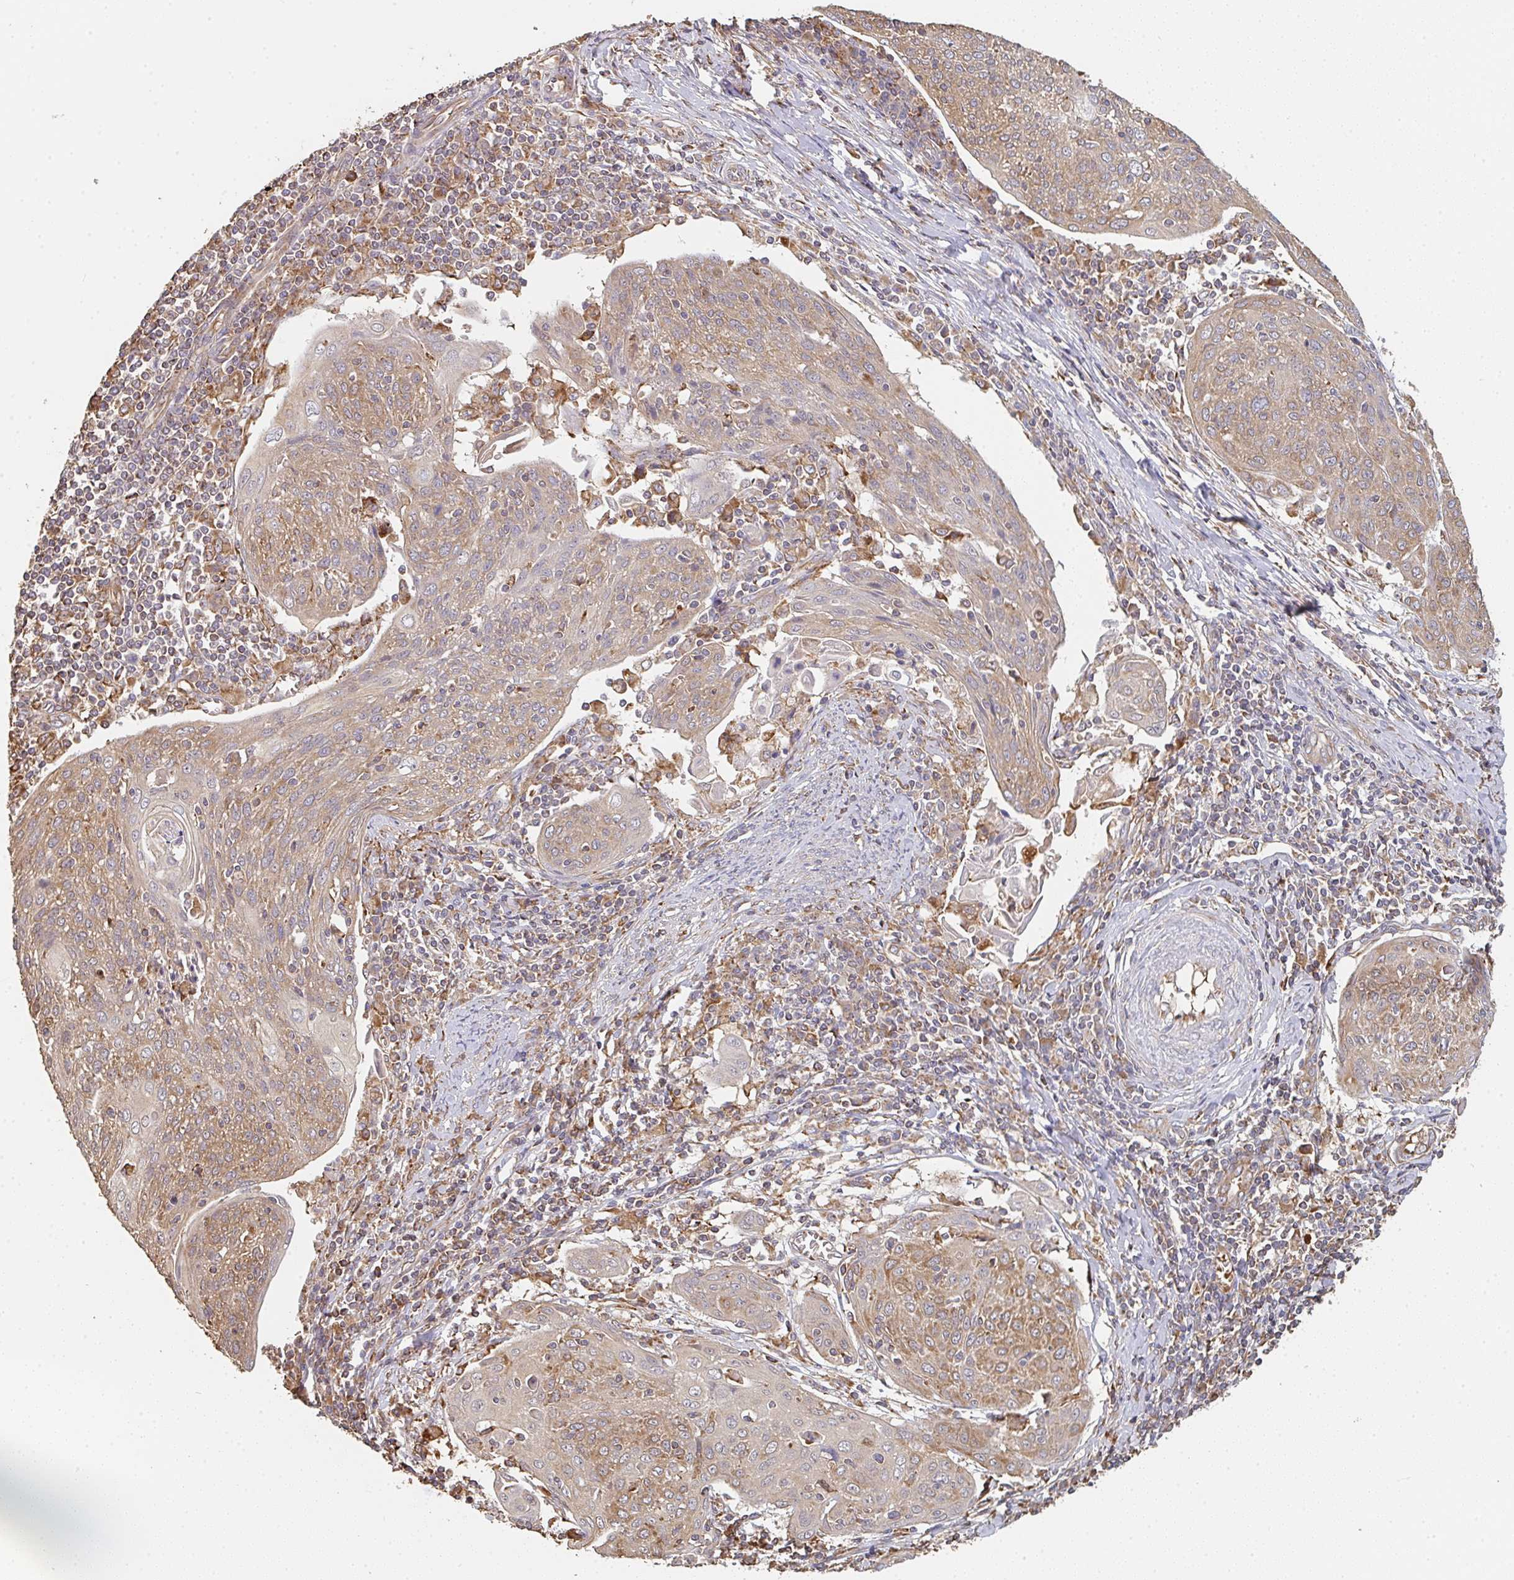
{"staining": {"intensity": "moderate", "quantity": ">75%", "location": "cytoplasmic/membranous"}, "tissue": "cervical cancer", "cell_type": "Tumor cells", "image_type": "cancer", "snomed": [{"axis": "morphology", "description": "Squamous cell carcinoma, NOS"}, {"axis": "topography", "description": "Cervix"}], "caption": "Immunohistochemical staining of human cervical cancer exhibits medium levels of moderate cytoplasmic/membranous protein positivity in approximately >75% of tumor cells.", "gene": "POLG", "patient": {"sex": "female", "age": 67}}